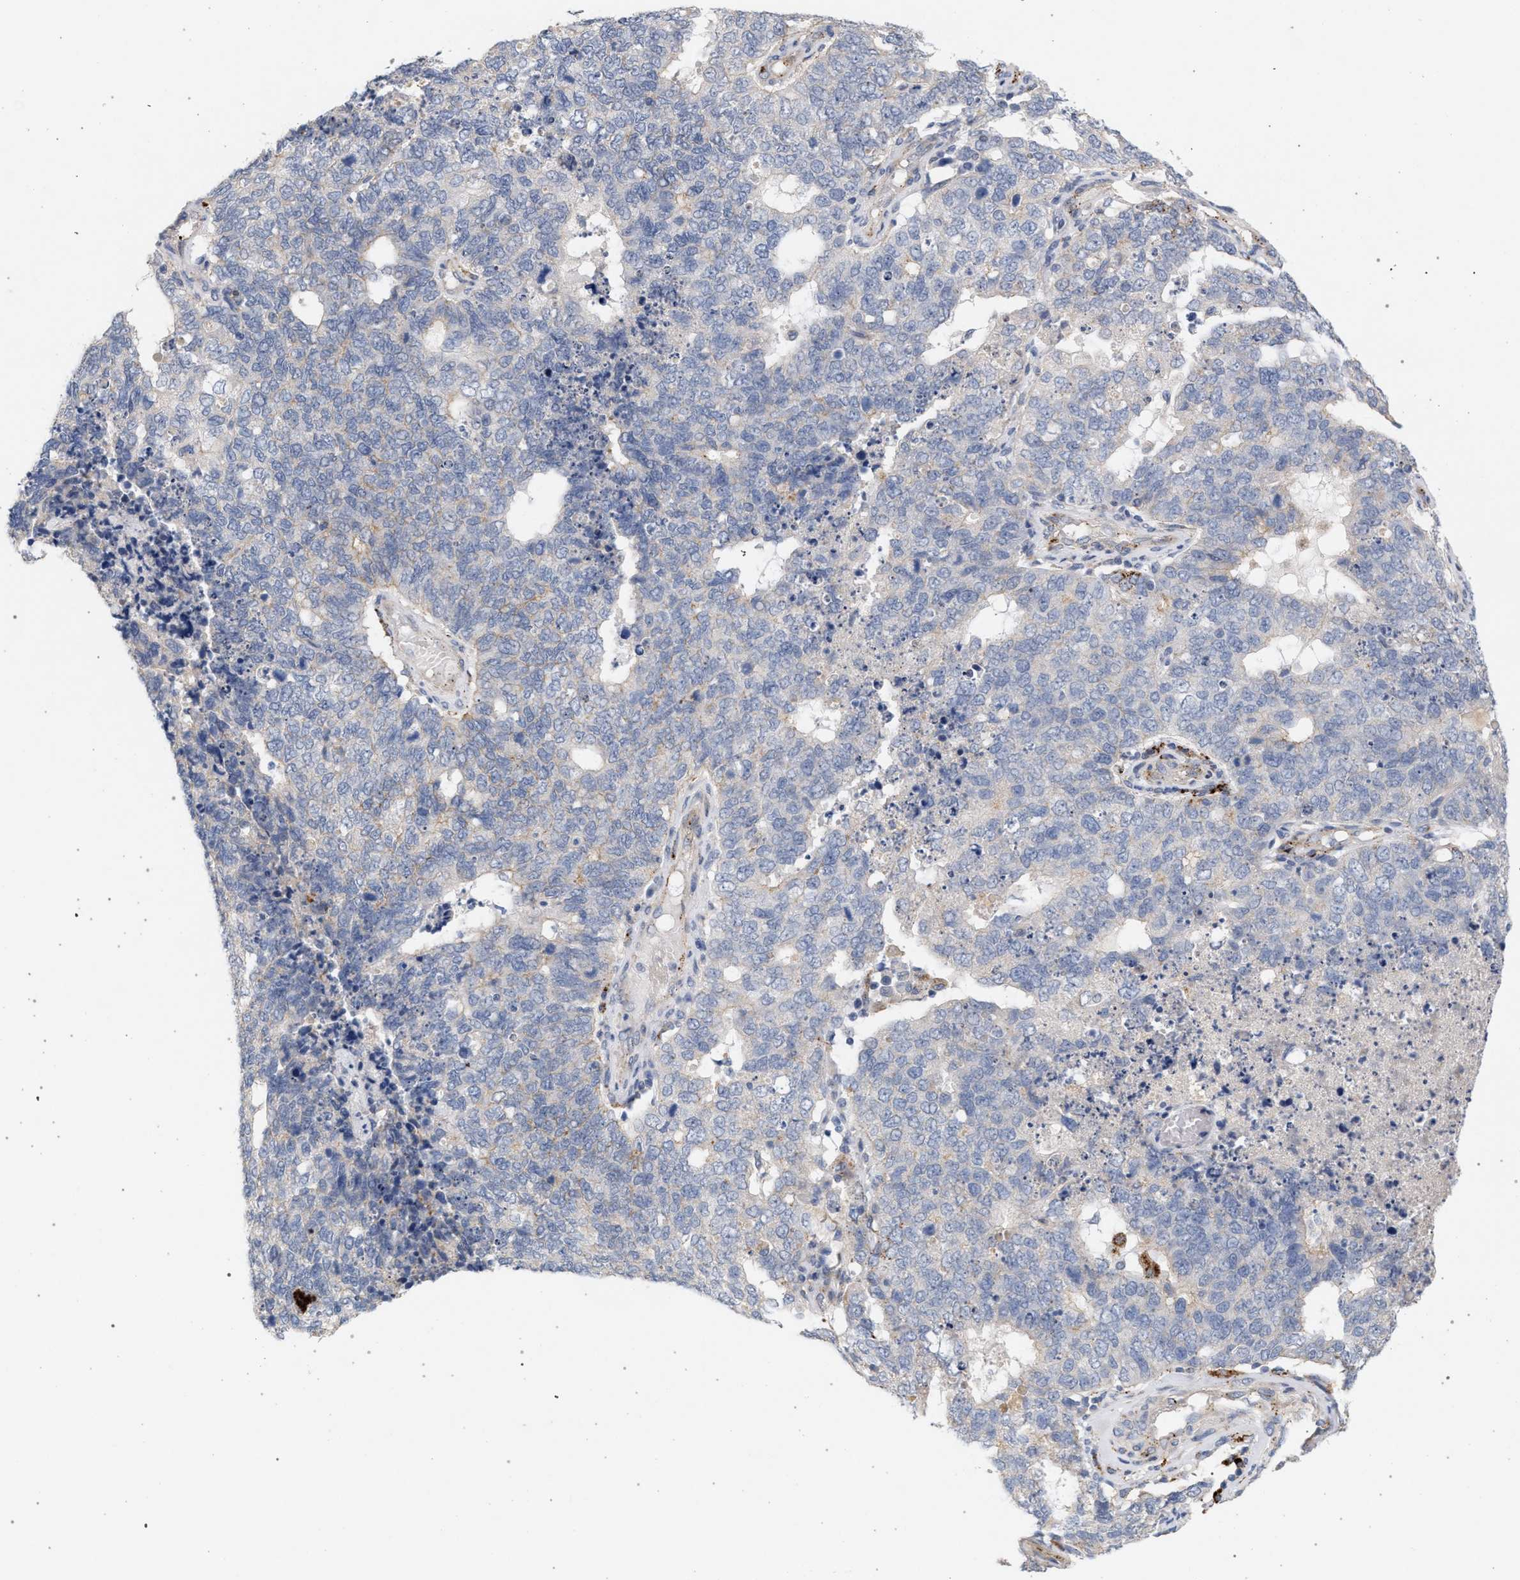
{"staining": {"intensity": "negative", "quantity": "none", "location": "none"}, "tissue": "cervical cancer", "cell_type": "Tumor cells", "image_type": "cancer", "snomed": [{"axis": "morphology", "description": "Squamous cell carcinoma, NOS"}, {"axis": "topography", "description": "Cervix"}], "caption": "Immunohistochemical staining of human cervical cancer (squamous cell carcinoma) demonstrates no significant staining in tumor cells.", "gene": "MAMDC2", "patient": {"sex": "female", "age": 63}}